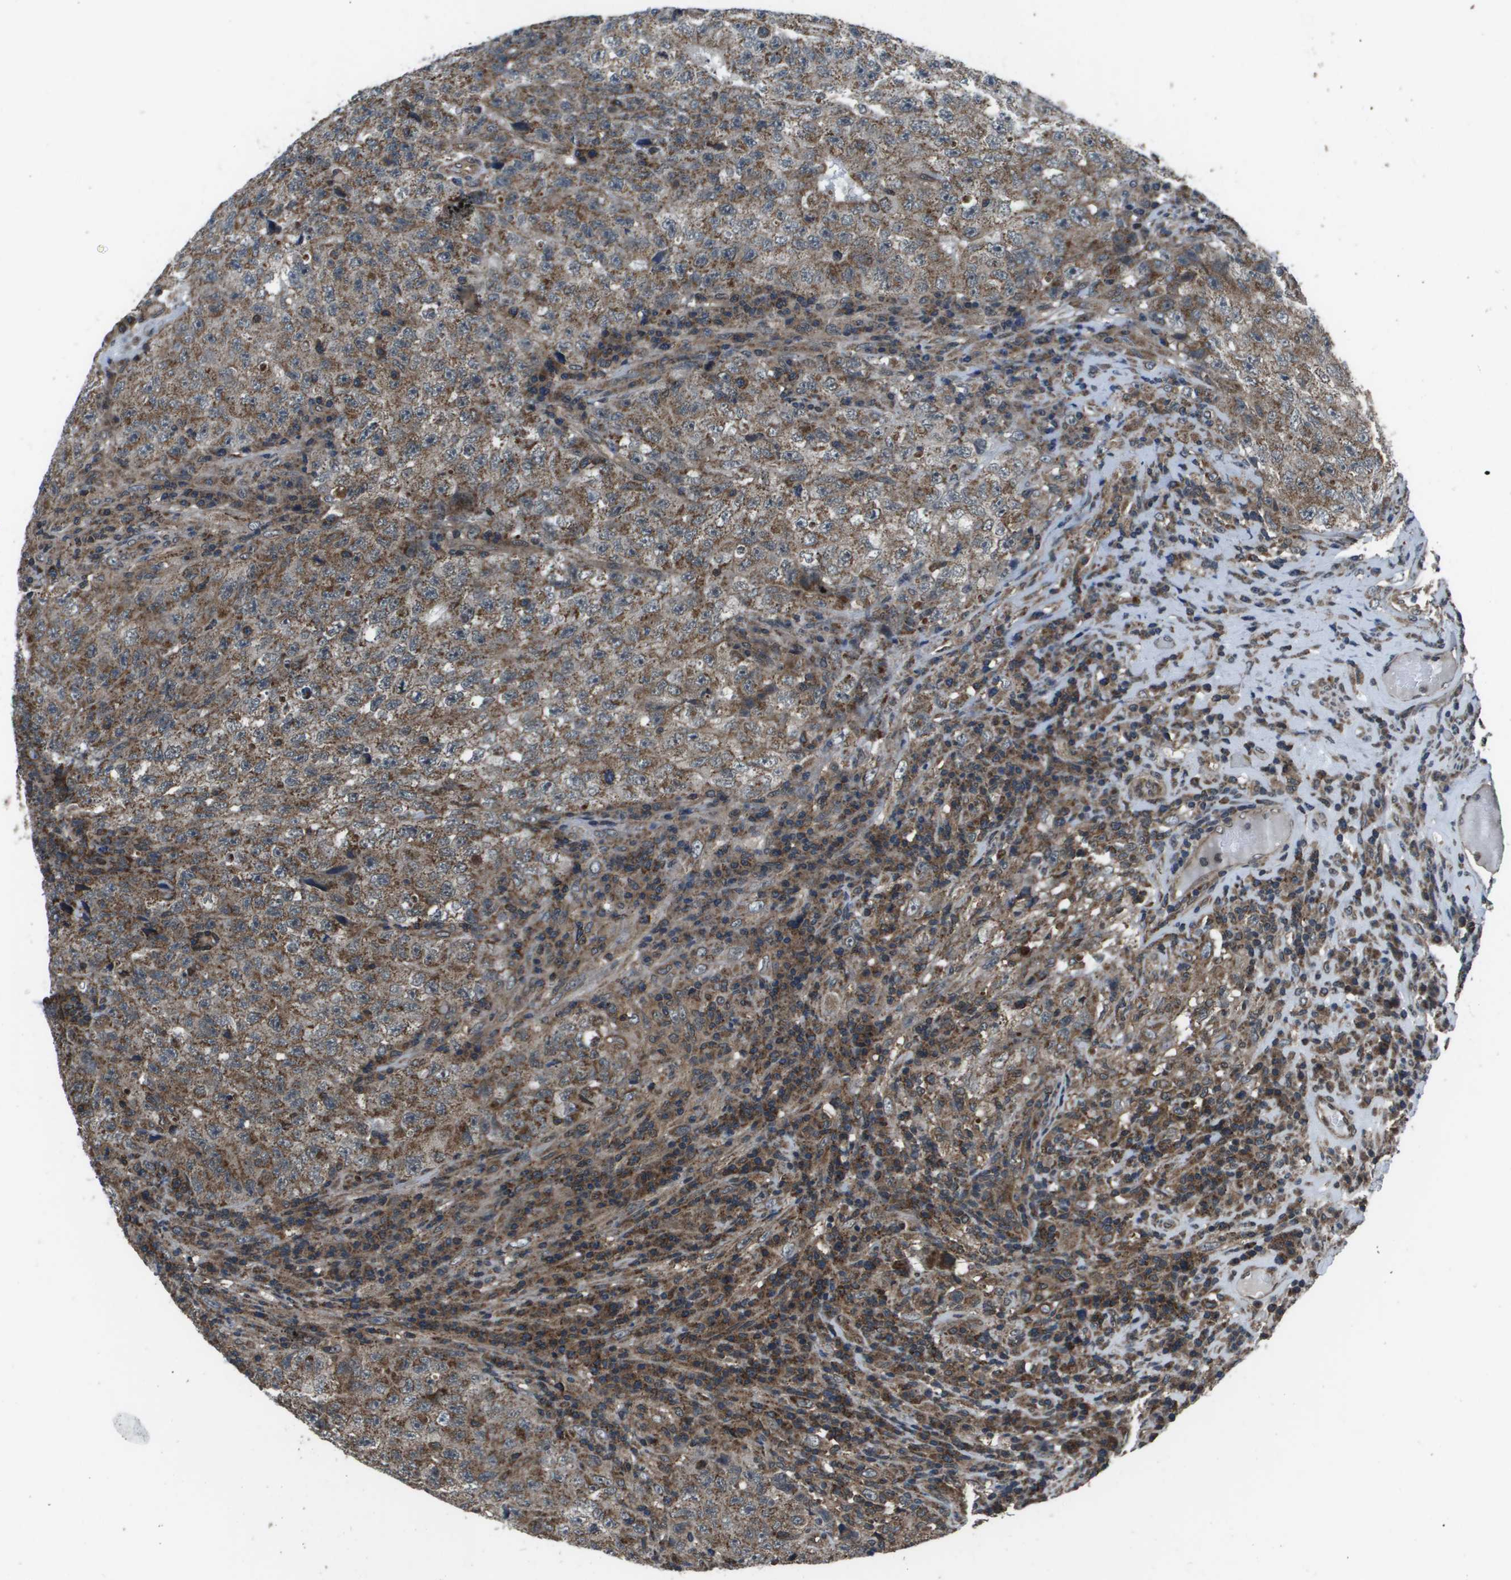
{"staining": {"intensity": "moderate", "quantity": ">75%", "location": "cytoplasmic/membranous"}, "tissue": "testis cancer", "cell_type": "Tumor cells", "image_type": "cancer", "snomed": [{"axis": "morphology", "description": "Necrosis, NOS"}, {"axis": "morphology", "description": "Carcinoma, Embryonal, NOS"}, {"axis": "topography", "description": "Testis"}], "caption": "Protein staining shows moderate cytoplasmic/membranous expression in about >75% of tumor cells in testis cancer (embryonal carcinoma).", "gene": "PPFIA1", "patient": {"sex": "male", "age": 19}}